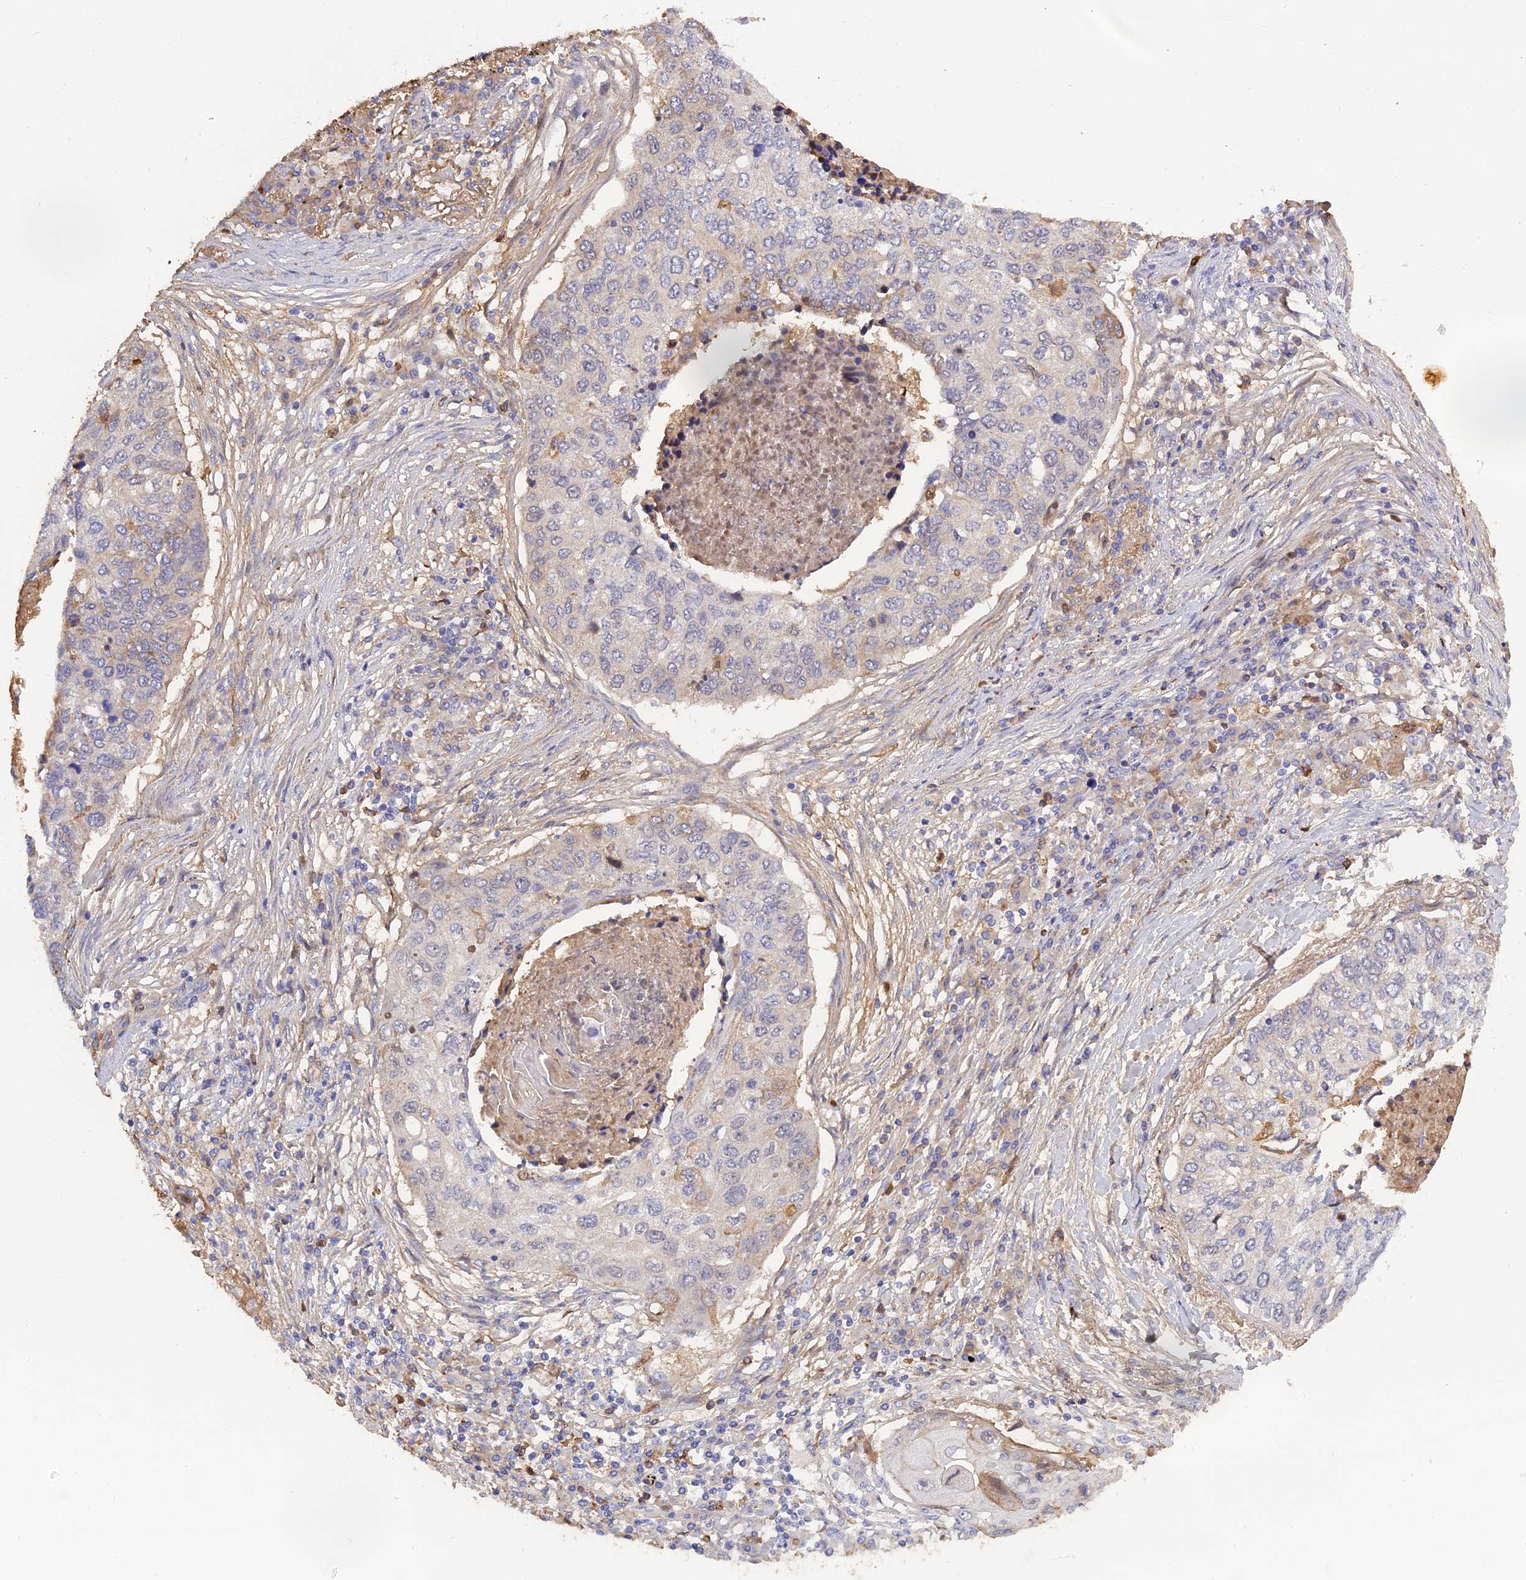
{"staining": {"intensity": "negative", "quantity": "none", "location": "none"}, "tissue": "lung cancer", "cell_type": "Tumor cells", "image_type": "cancer", "snomed": [{"axis": "morphology", "description": "Squamous cell carcinoma, NOS"}, {"axis": "topography", "description": "Lung"}], "caption": "Immunohistochemistry image of human squamous cell carcinoma (lung) stained for a protein (brown), which demonstrates no expression in tumor cells.", "gene": "PZP", "patient": {"sex": "female", "age": 63}}